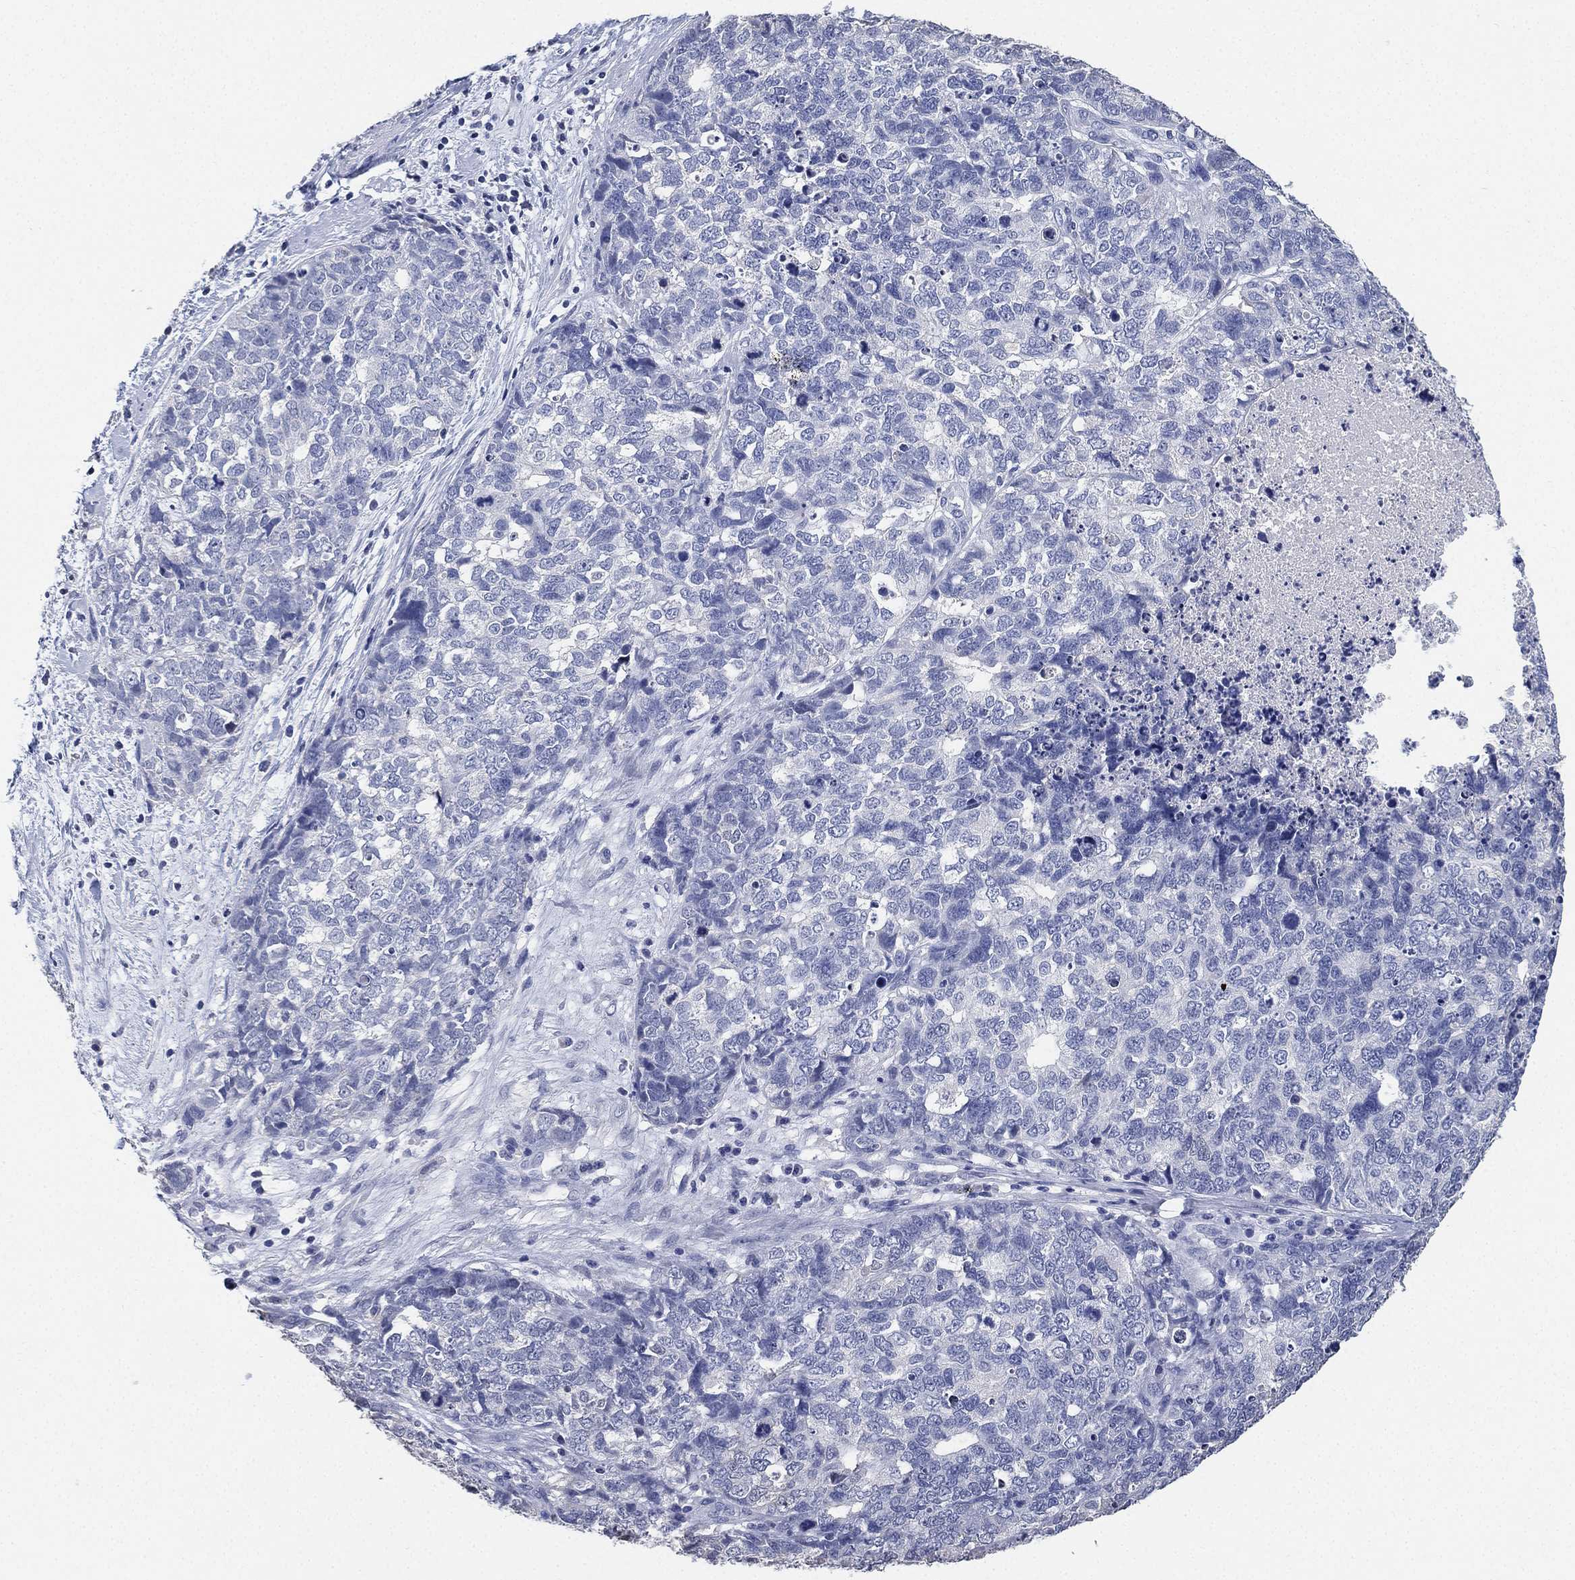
{"staining": {"intensity": "negative", "quantity": "none", "location": "none"}, "tissue": "cervical cancer", "cell_type": "Tumor cells", "image_type": "cancer", "snomed": [{"axis": "morphology", "description": "Squamous cell carcinoma, NOS"}, {"axis": "topography", "description": "Cervix"}], "caption": "This is an immunohistochemistry photomicrograph of human cervical cancer. There is no staining in tumor cells.", "gene": "IYD", "patient": {"sex": "female", "age": 63}}